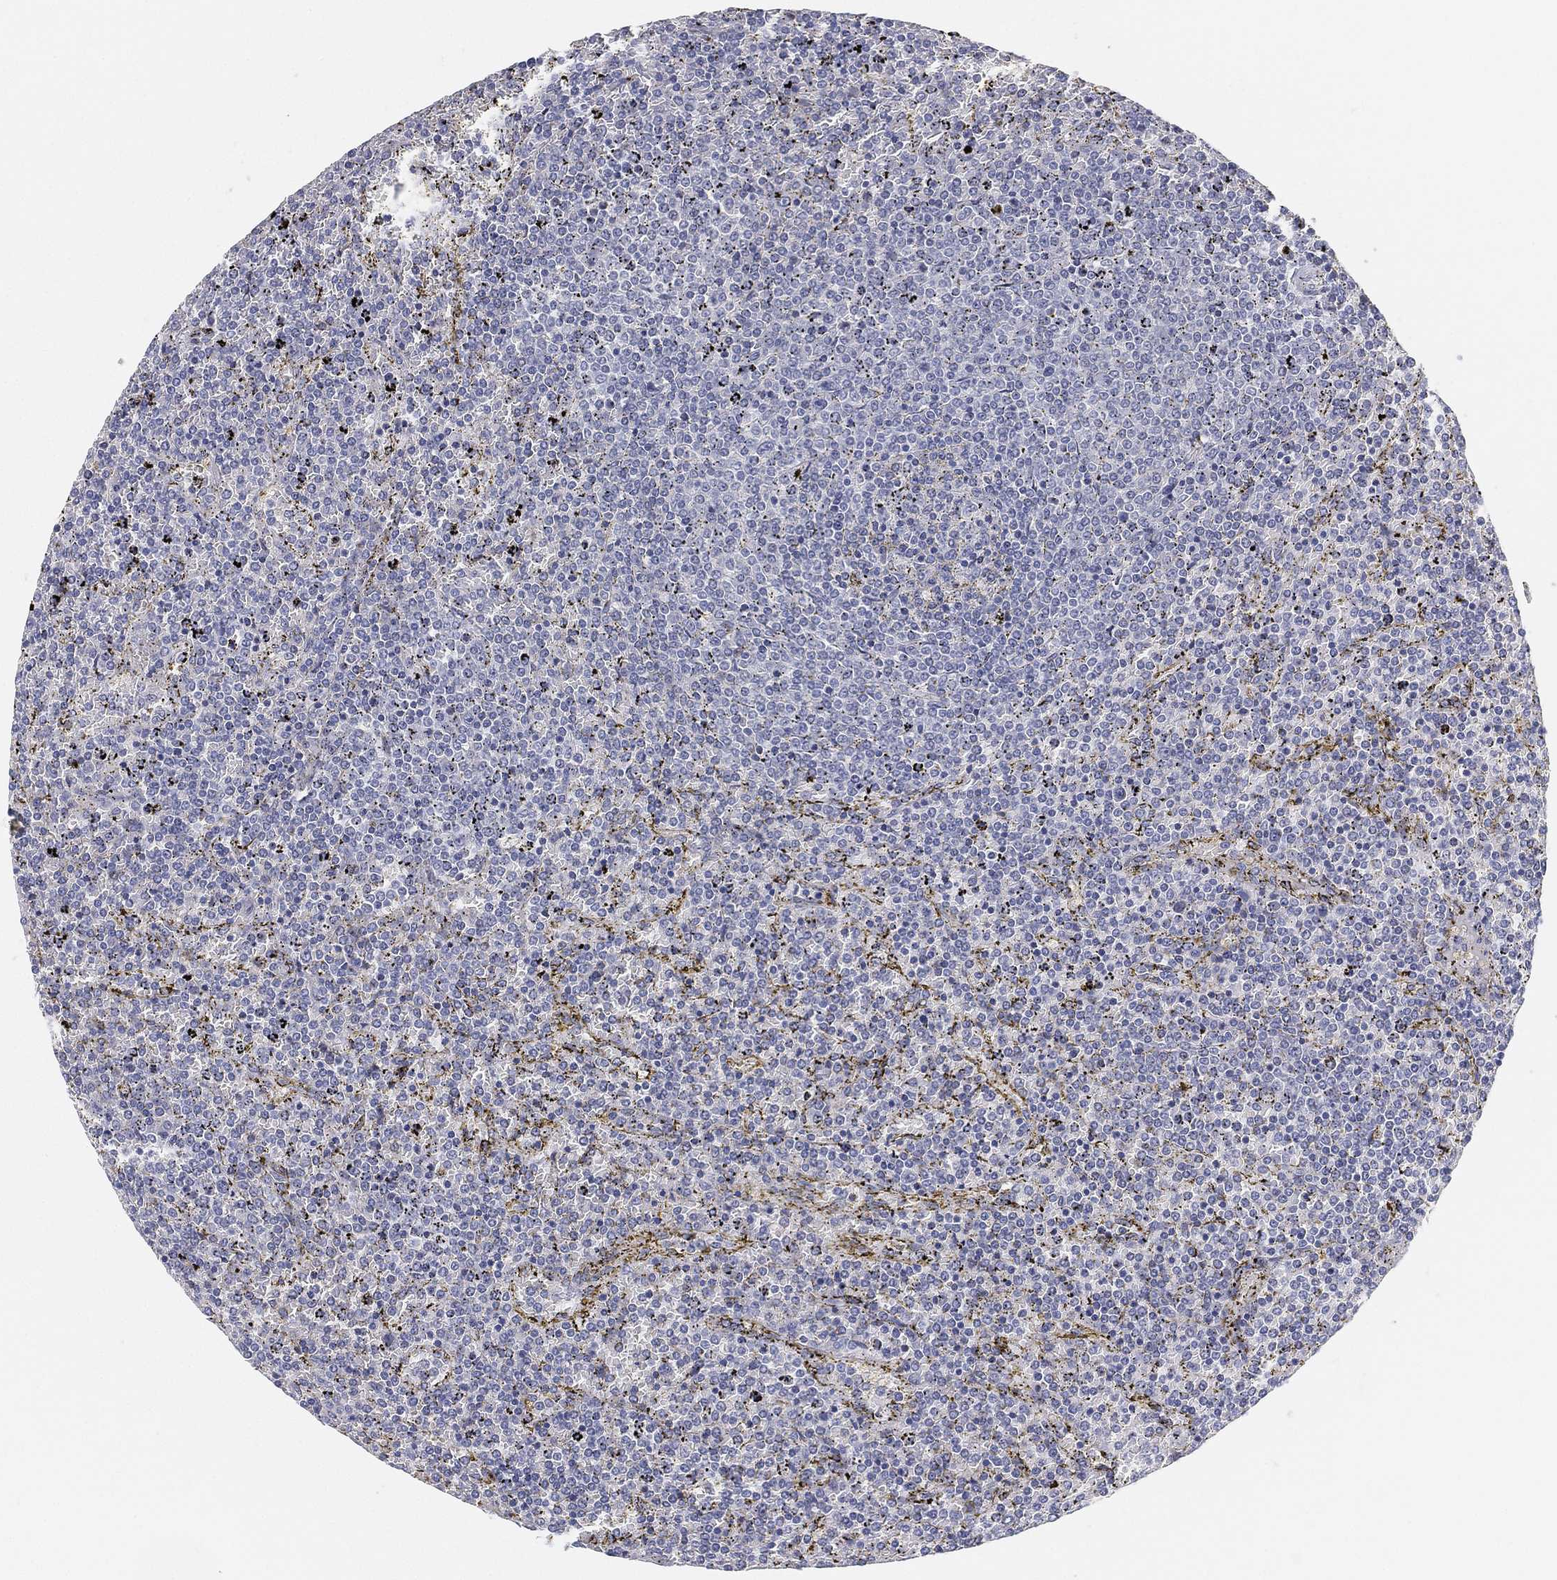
{"staining": {"intensity": "negative", "quantity": "none", "location": "none"}, "tissue": "lymphoma", "cell_type": "Tumor cells", "image_type": "cancer", "snomed": [{"axis": "morphology", "description": "Malignant lymphoma, non-Hodgkin's type, Low grade"}, {"axis": "topography", "description": "Spleen"}], "caption": "IHC image of human lymphoma stained for a protein (brown), which displays no positivity in tumor cells.", "gene": "GPR61", "patient": {"sex": "female", "age": 77}}